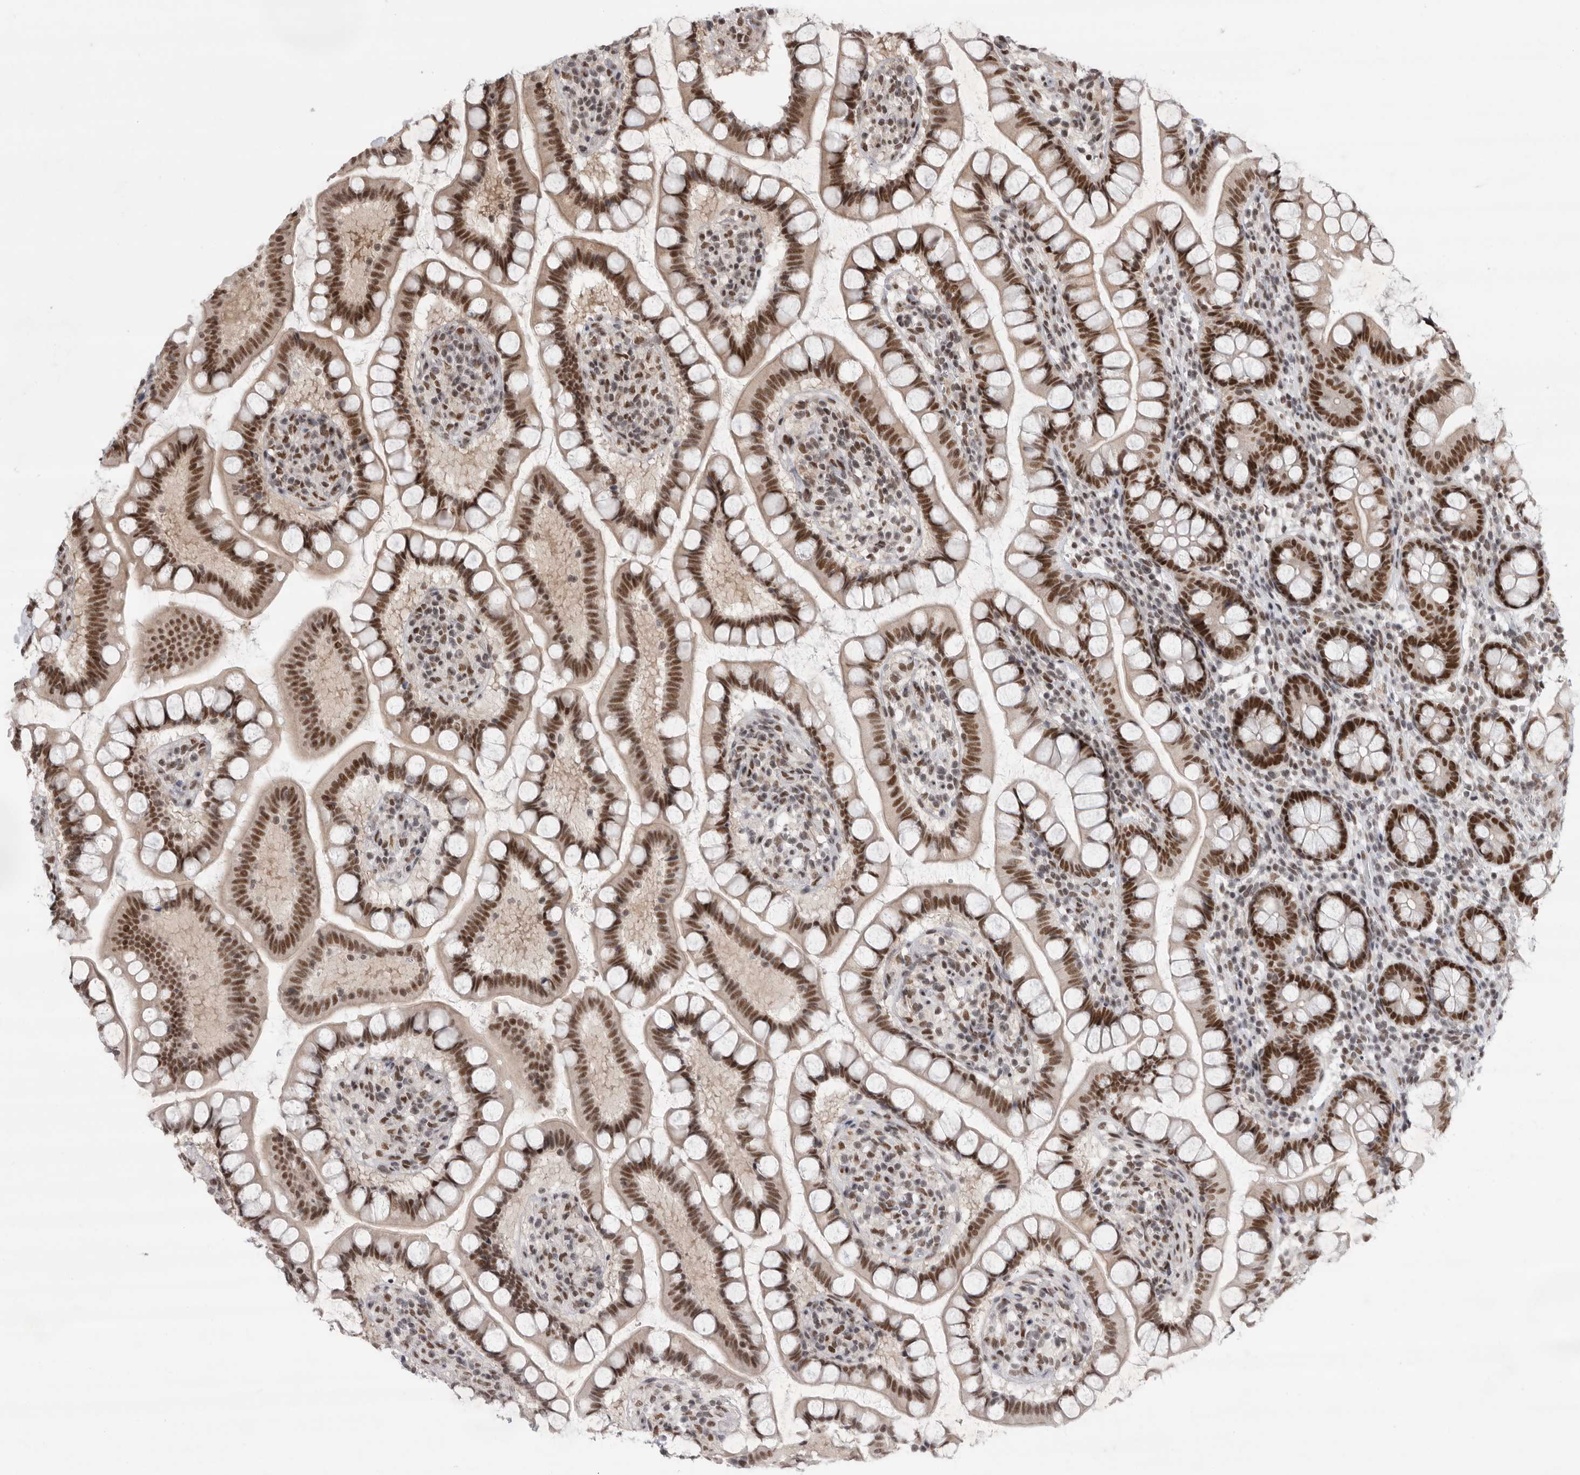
{"staining": {"intensity": "moderate", "quantity": "25%-75%", "location": "nuclear"}, "tissue": "small intestine", "cell_type": "Glandular cells", "image_type": "normal", "snomed": [{"axis": "morphology", "description": "Normal tissue, NOS"}, {"axis": "topography", "description": "Small intestine"}], "caption": "IHC of normal small intestine demonstrates medium levels of moderate nuclear staining in approximately 25%-75% of glandular cells.", "gene": "ZNF830", "patient": {"sex": "female", "age": 84}}